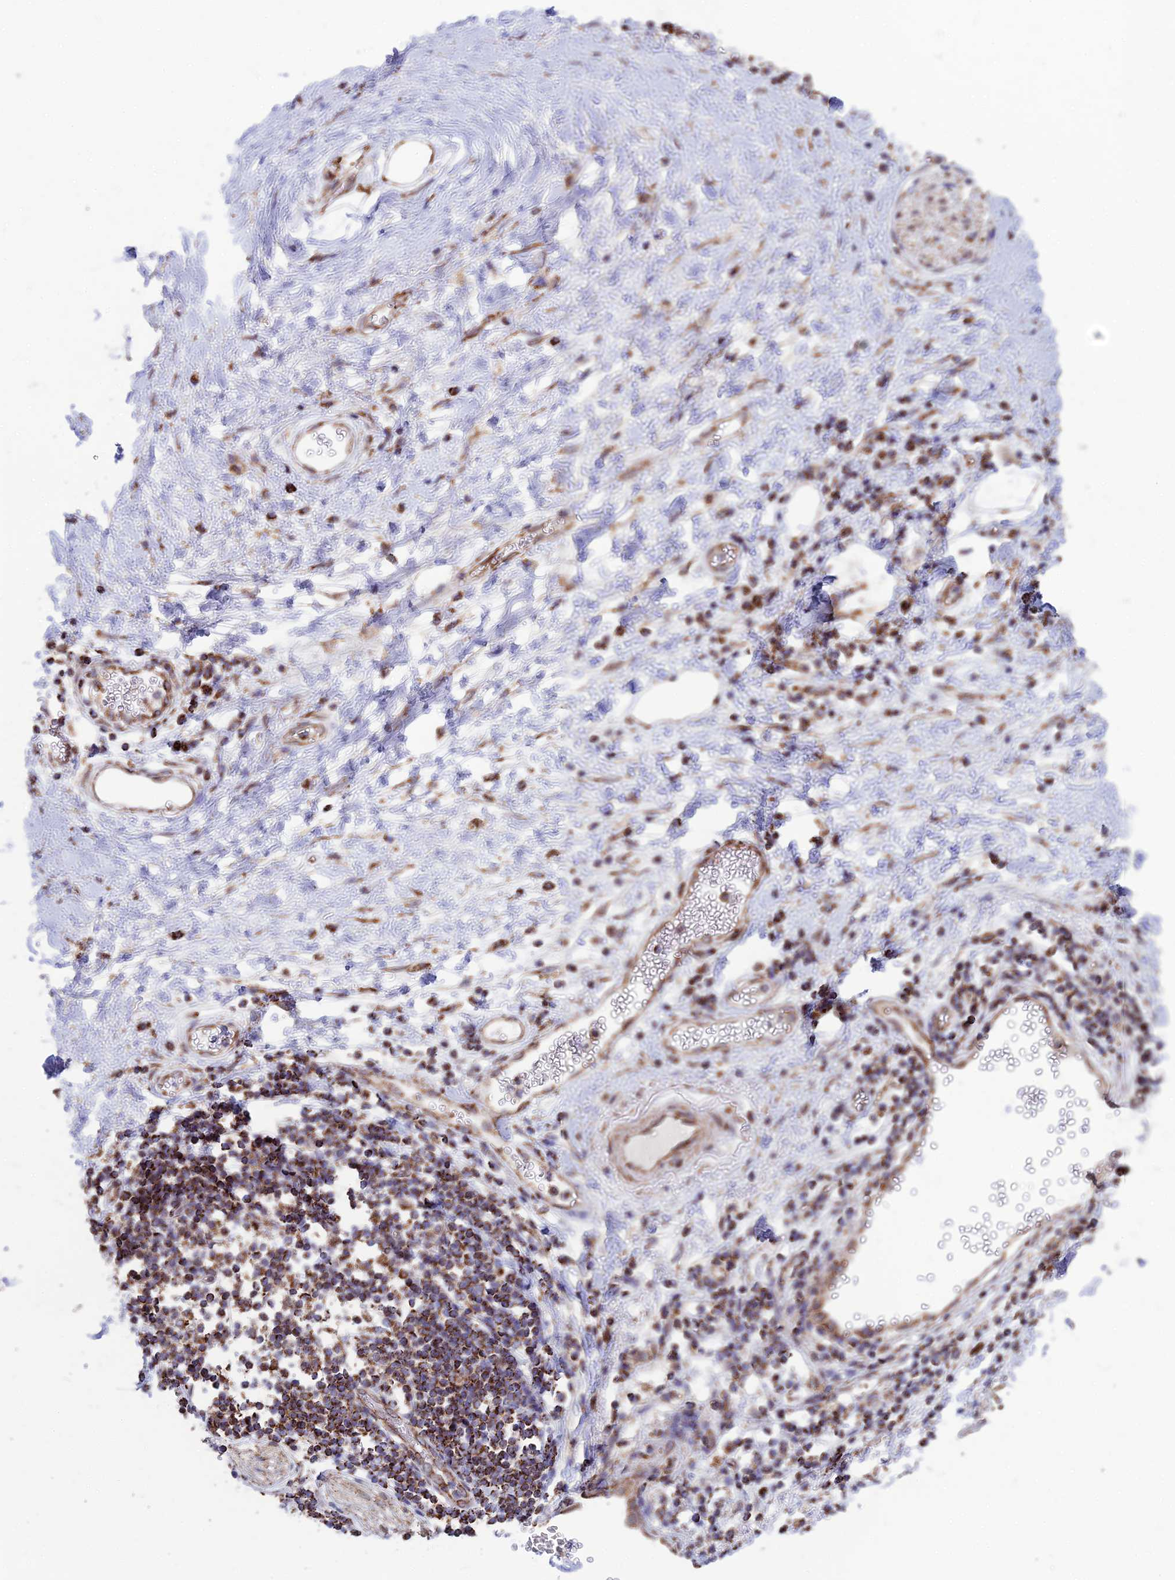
{"staining": {"intensity": "moderate", "quantity": ">75%", "location": "cytoplasmic/membranous"}, "tissue": "soft tissue", "cell_type": "Fibroblasts", "image_type": "normal", "snomed": [{"axis": "morphology", "description": "Normal tissue, NOS"}, {"axis": "morphology", "description": "Adenocarcinoma, NOS"}, {"axis": "topography", "description": "Duodenum"}, {"axis": "topography", "description": "Peripheral nerve tissue"}], "caption": "The histopathology image shows staining of unremarkable soft tissue, revealing moderate cytoplasmic/membranous protein staining (brown color) within fibroblasts.", "gene": "CS", "patient": {"sex": "female", "age": 60}}